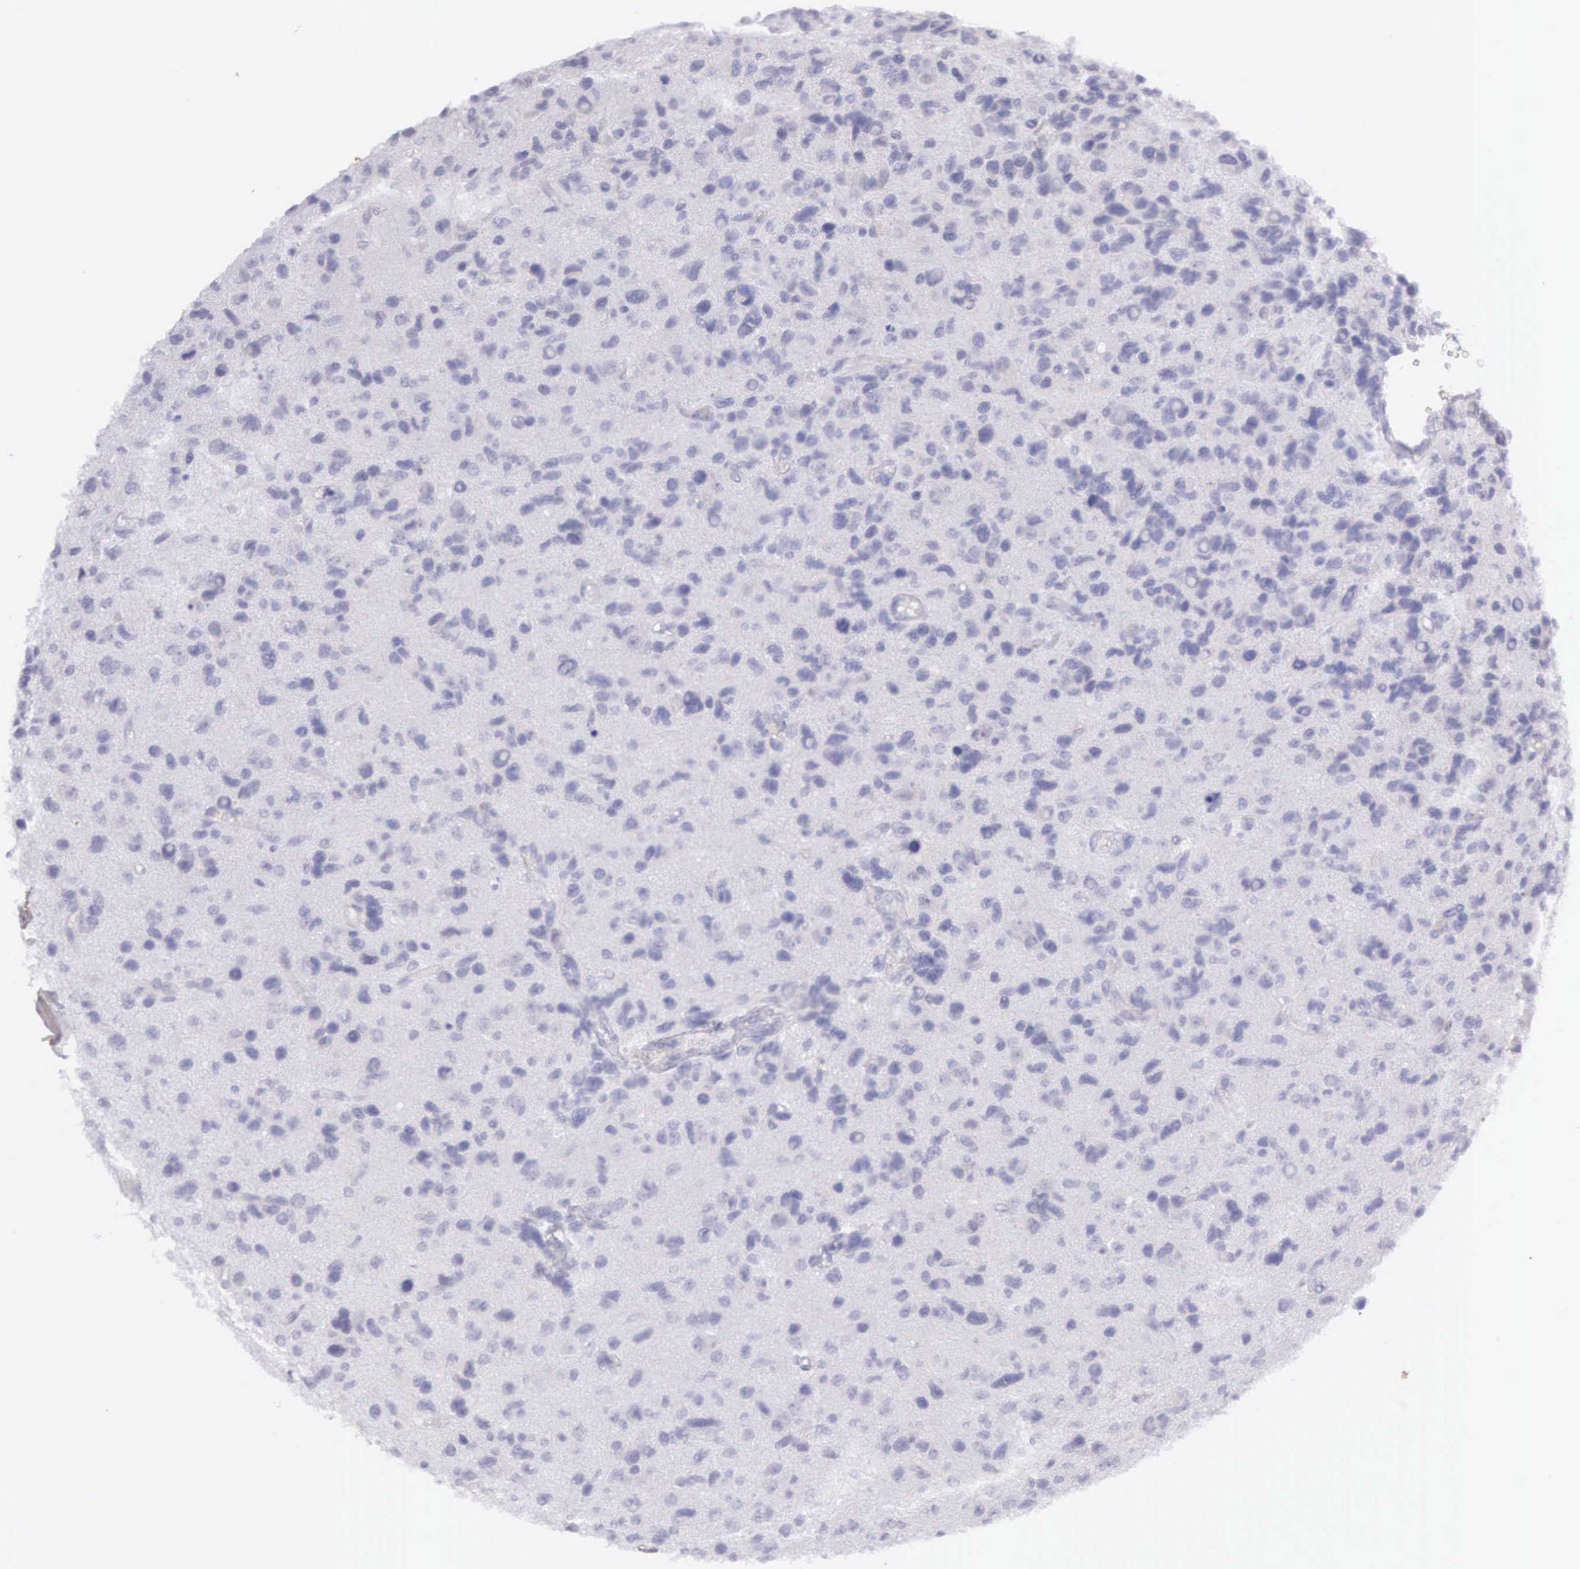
{"staining": {"intensity": "negative", "quantity": "none", "location": "none"}, "tissue": "glioma", "cell_type": "Tumor cells", "image_type": "cancer", "snomed": [{"axis": "morphology", "description": "Glioma, malignant, High grade"}, {"axis": "topography", "description": "Brain"}], "caption": "DAB (3,3'-diaminobenzidine) immunohistochemical staining of glioma exhibits no significant expression in tumor cells.", "gene": "ARFGAP3", "patient": {"sex": "male", "age": 77}}